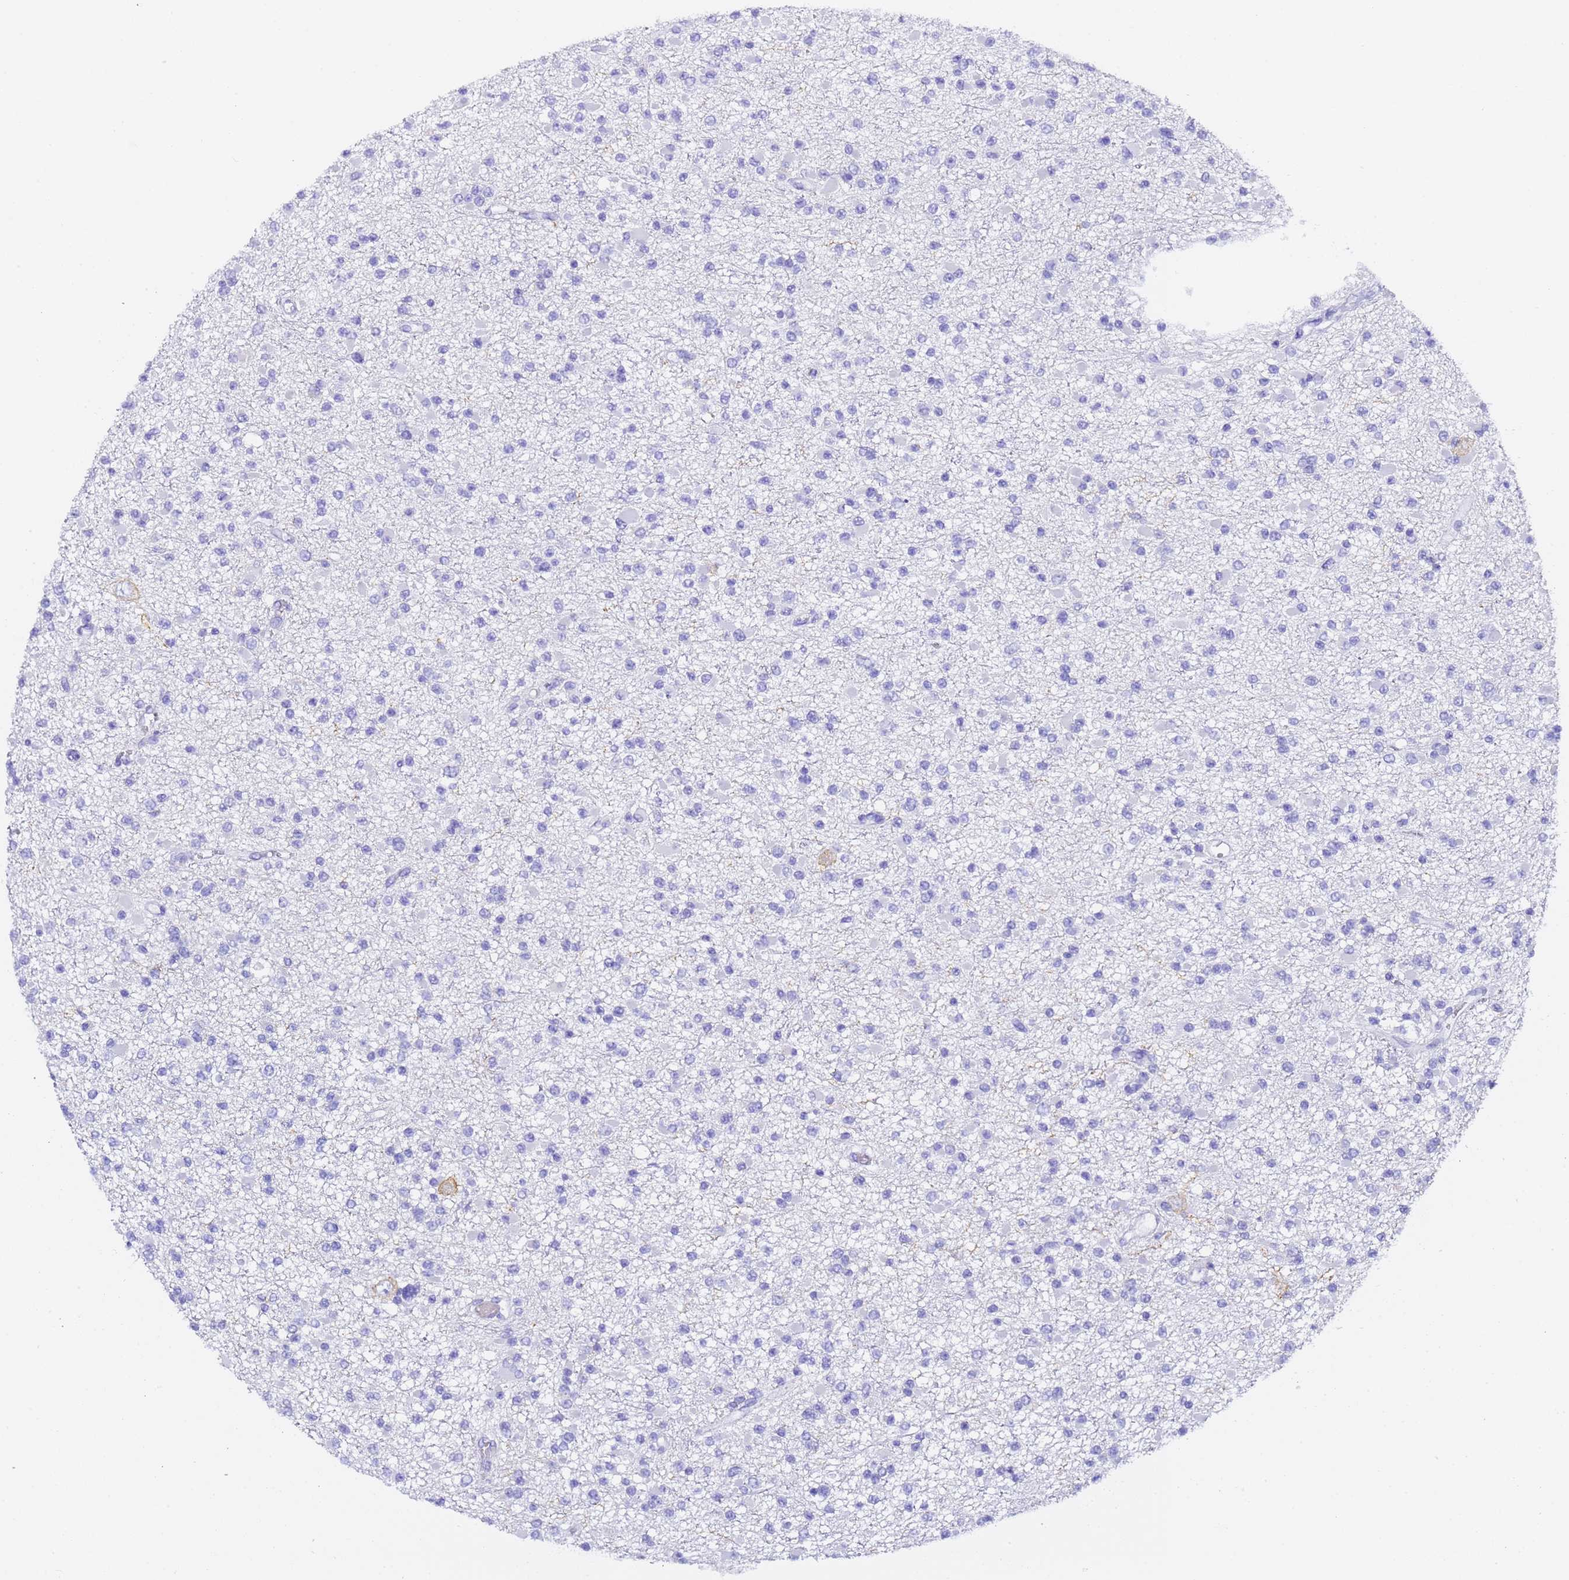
{"staining": {"intensity": "negative", "quantity": "none", "location": "none"}, "tissue": "glioma", "cell_type": "Tumor cells", "image_type": "cancer", "snomed": [{"axis": "morphology", "description": "Glioma, malignant, Low grade"}, {"axis": "topography", "description": "Brain"}], "caption": "Image shows no significant protein expression in tumor cells of low-grade glioma (malignant).", "gene": "GABRA1", "patient": {"sex": "female", "age": 22}}